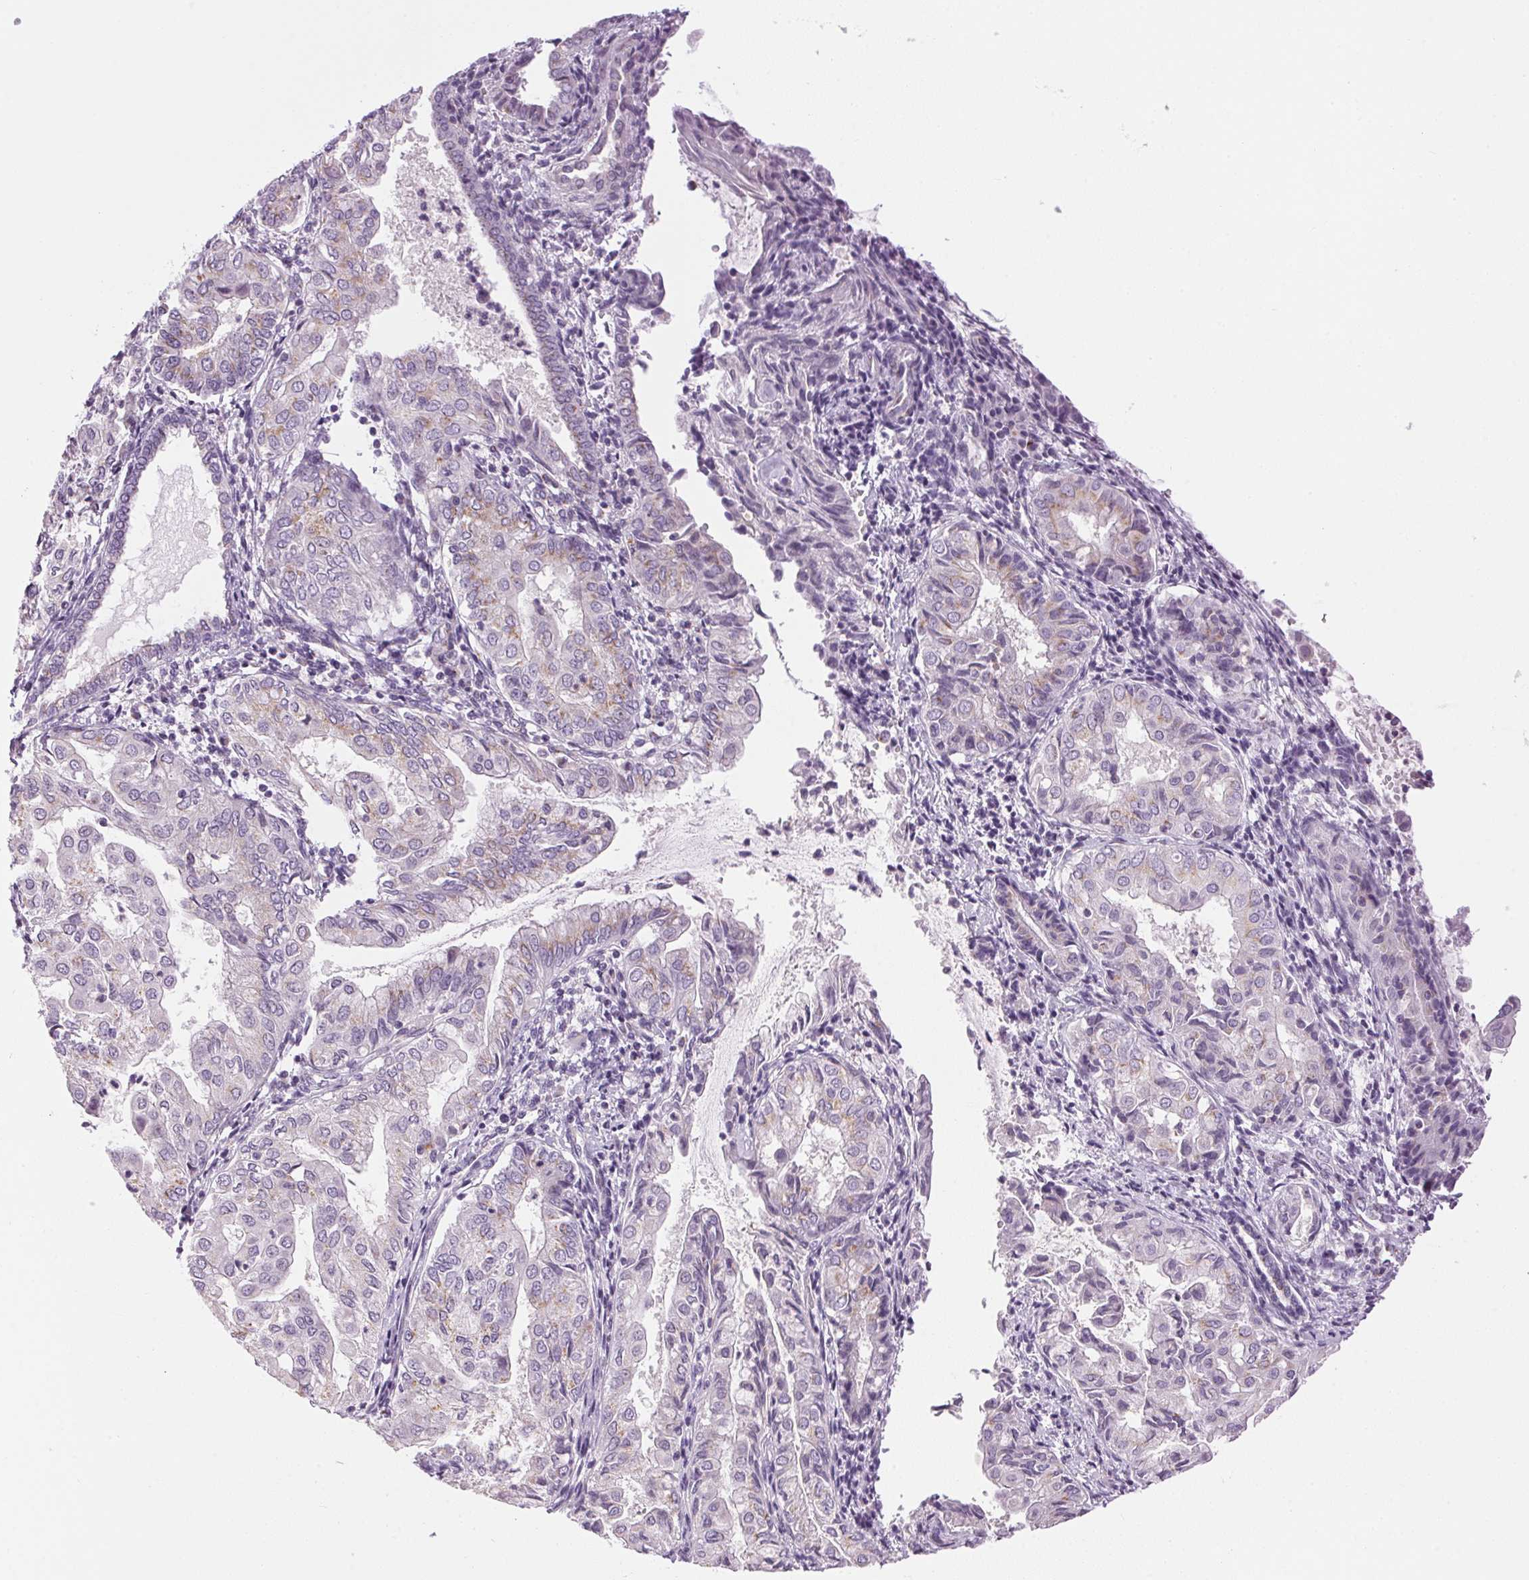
{"staining": {"intensity": "weak", "quantity": "<25%", "location": "cytoplasmic/membranous"}, "tissue": "endometrial cancer", "cell_type": "Tumor cells", "image_type": "cancer", "snomed": [{"axis": "morphology", "description": "Adenocarcinoma, NOS"}, {"axis": "topography", "description": "Endometrium"}], "caption": "Protein analysis of endometrial adenocarcinoma shows no significant positivity in tumor cells. (Stains: DAB immunohistochemistry with hematoxylin counter stain, Microscopy: brightfield microscopy at high magnification).", "gene": "GOLPH3", "patient": {"sex": "female", "age": 68}}